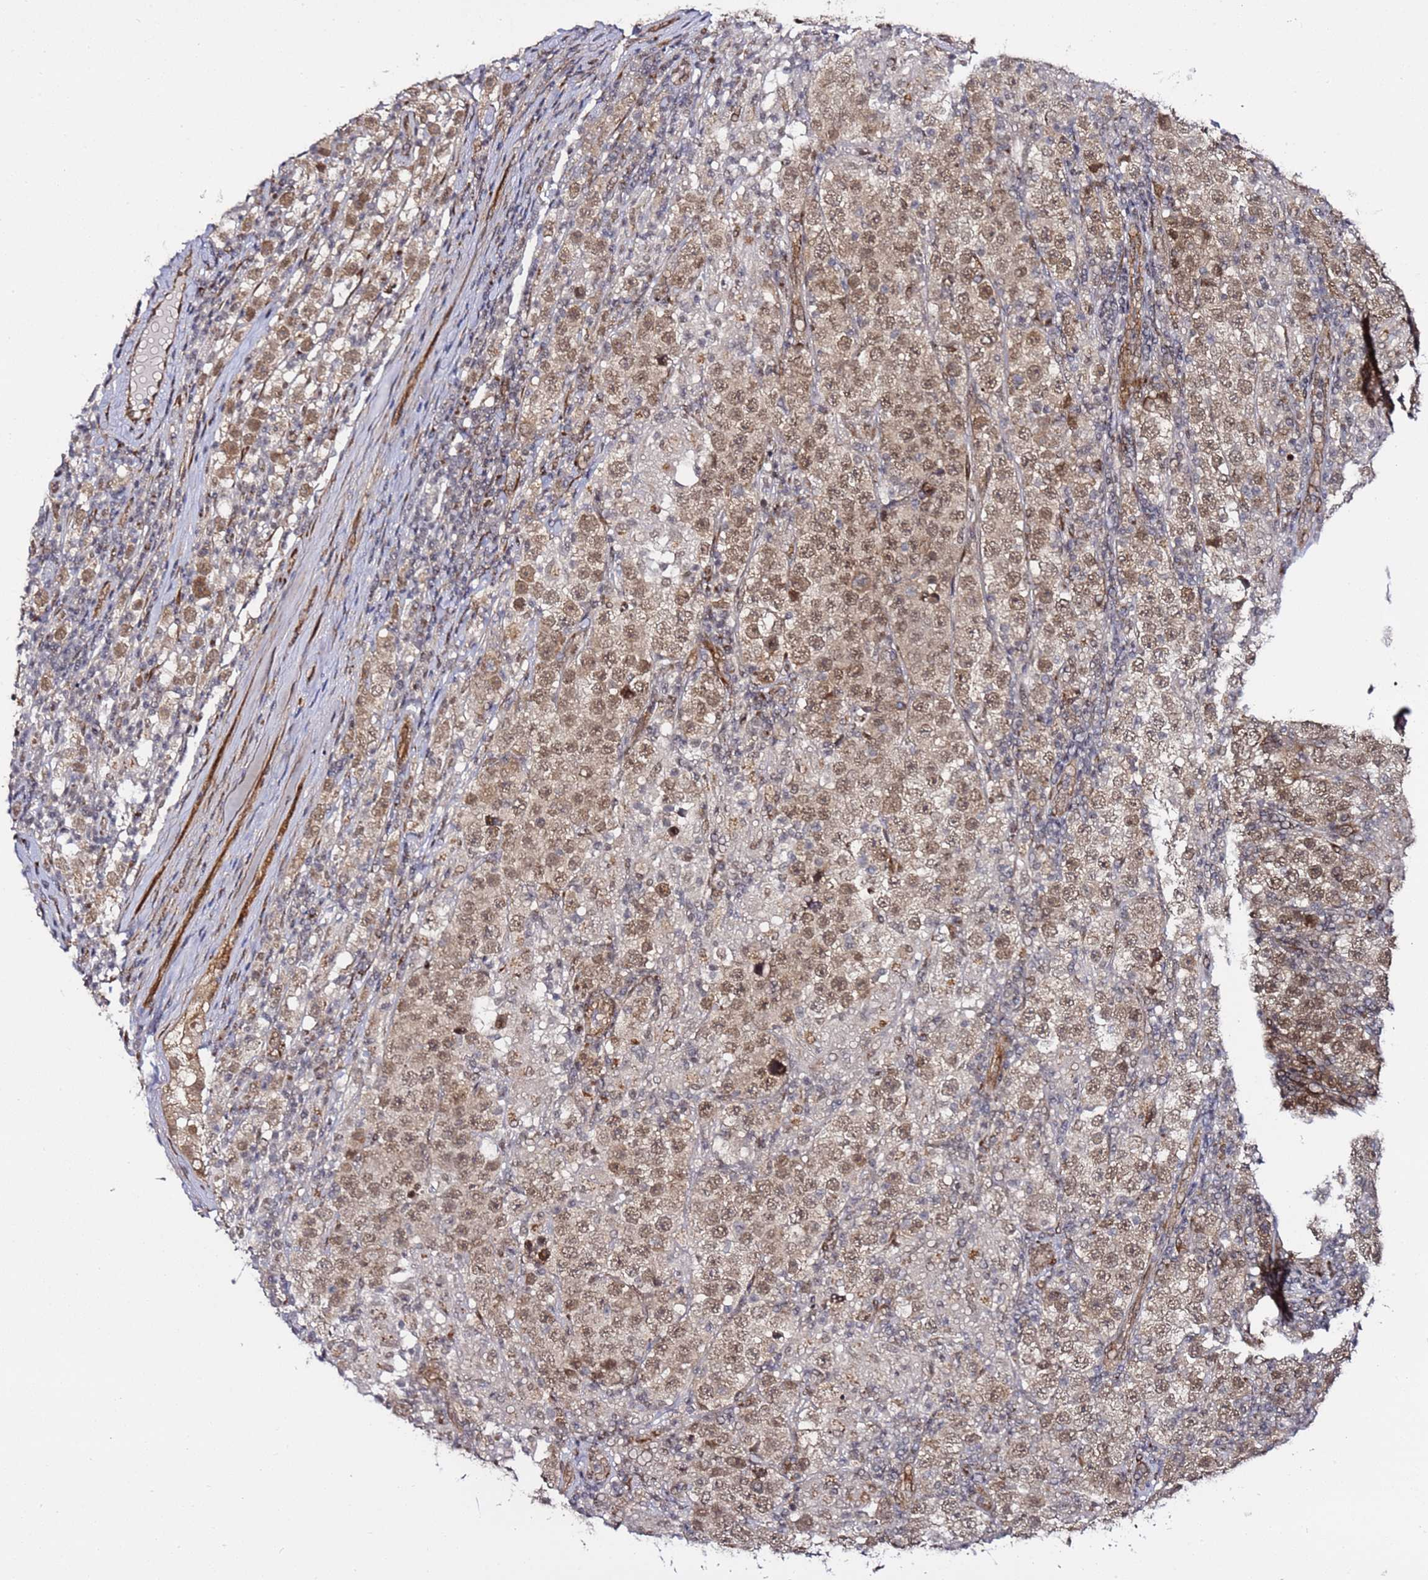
{"staining": {"intensity": "moderate", "quantity": ">75%", "location": "nuclear"}, "tissue": "testis cancer", "cell_type": "Tumor cells", "image_type": "cancer", "snomed": [{"axis": "morphology", "description": "Normal tissue, NOS"}, {"axis": "morphology", "description": "Urothelial carcinoma, High grade"}, {"axis": "morphology", "description": "Seminoma, NOS"}, {"axis": "morphology", "description": "Carcinoma, Embryonal, NOS"}, {"axis": "topography", "description": "Urinary bladder"}, {"axis": "topography", "description": "Testis"}], "caption": "An immunohistochemistry (IHC) photomicrograph of tumor tissue is shown. Protein staining in brown highlights moderate nuclear positivity in testis cancer within tumor cells.", "gene": "POLR2D", "patient": {"sex": "male", "age": 41}}